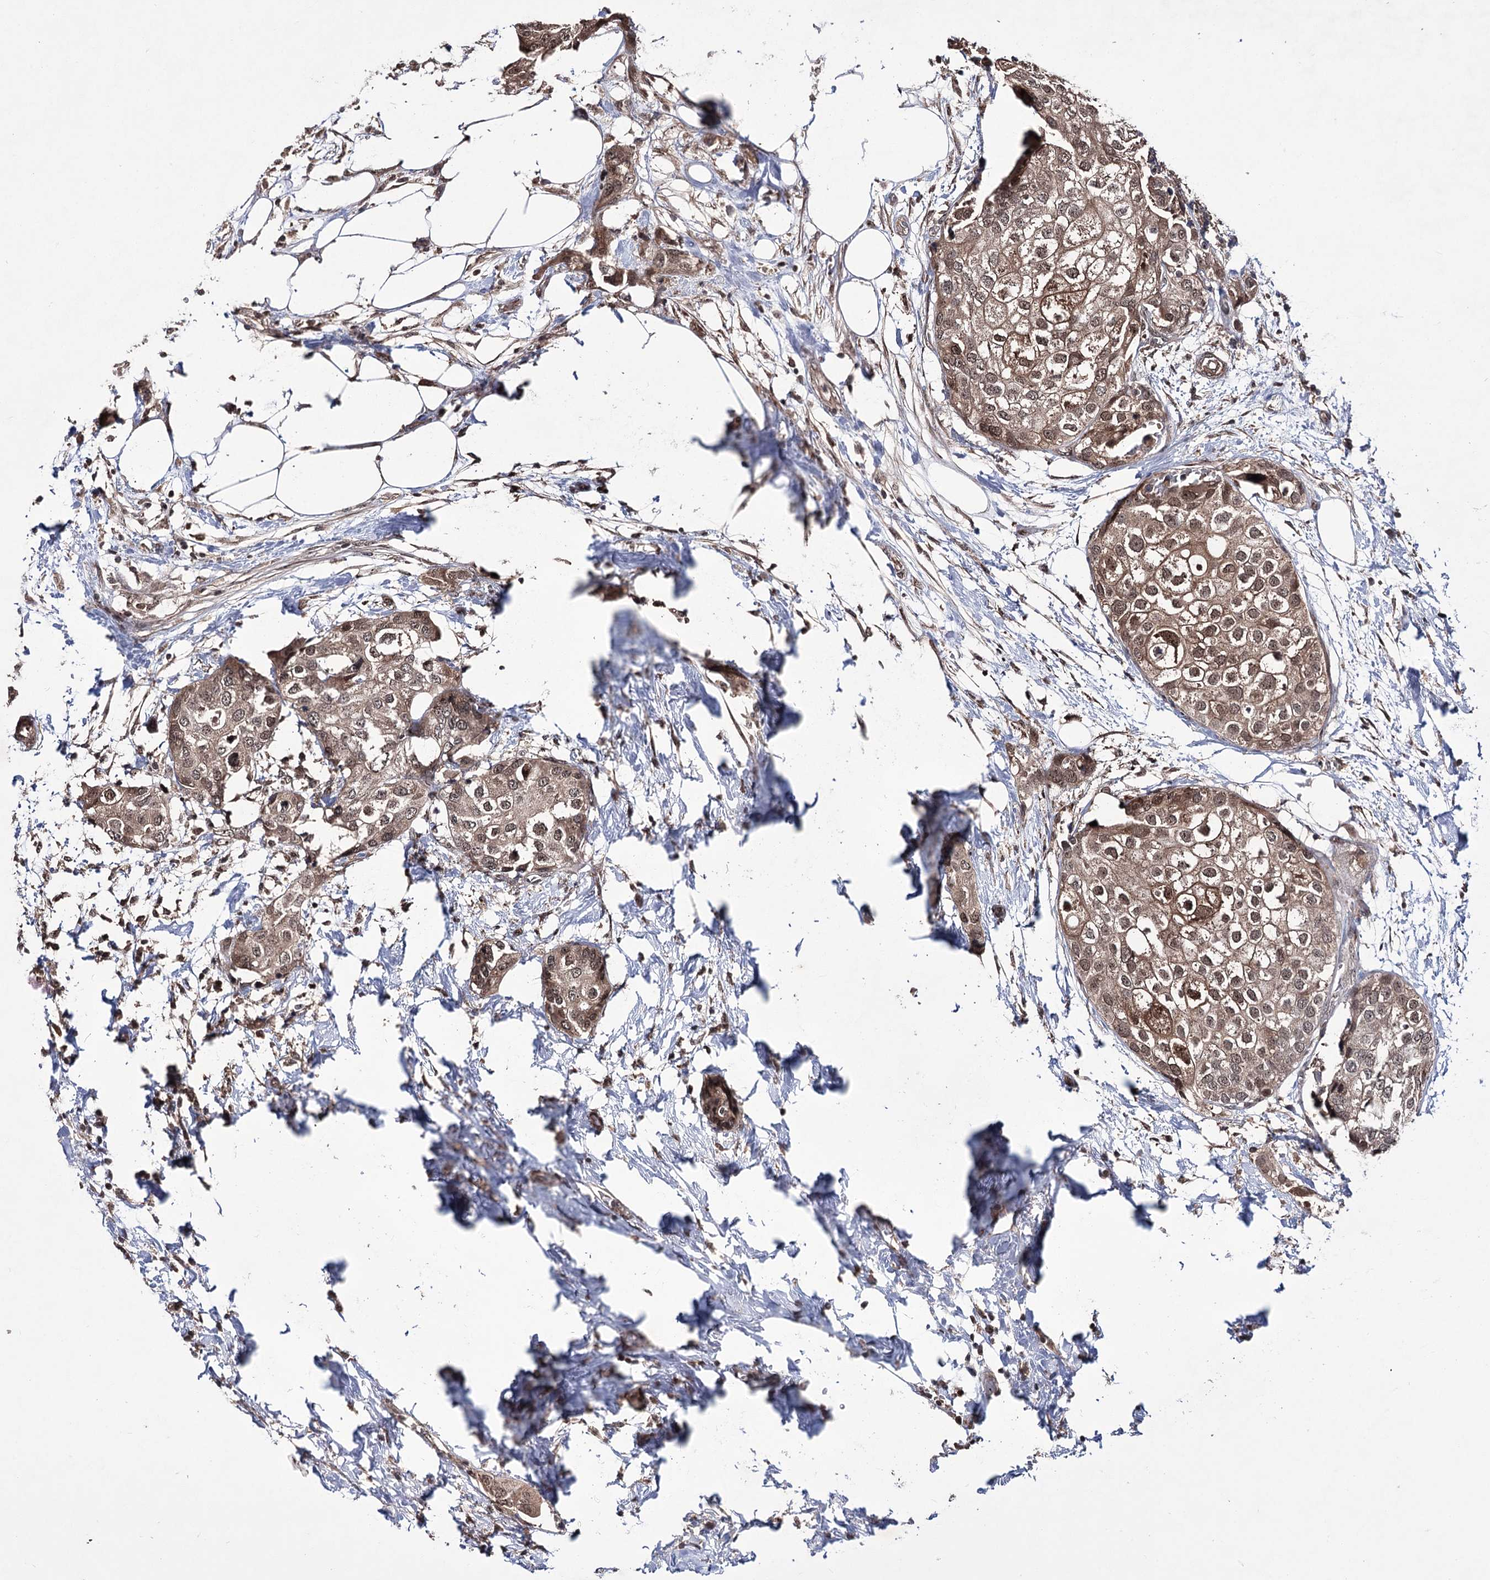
{"staining": {"intensity": "moderate", "quantity": "25%-75%", "location": "cytoplasmic/membranous,nuclear"}, "tissue": "urothelial cancer", "cell_type": "Tumor cells", "image_type": "cancer", "snomed": [{"axis": "morphology", "description": "Urothelial carcinoma, High grade"}, {"axis": "topography", "description": "Urinary bladder"}], "caption": "IHC (DAB) staining of human urothelial cancer reveals moderate cytoplasmic/membranous and nuclear protein expression in approximately 25%-75% of tumor cells. The staining was performed using DAB (3,3'-diaminobenzidine) to visualize the protein expression in brown, while the nuclei were stained in blue with hematoxylin (Magnification: 20x).", "gene": "VGLL4", "patient": {"sex": "male", "age": 64}}